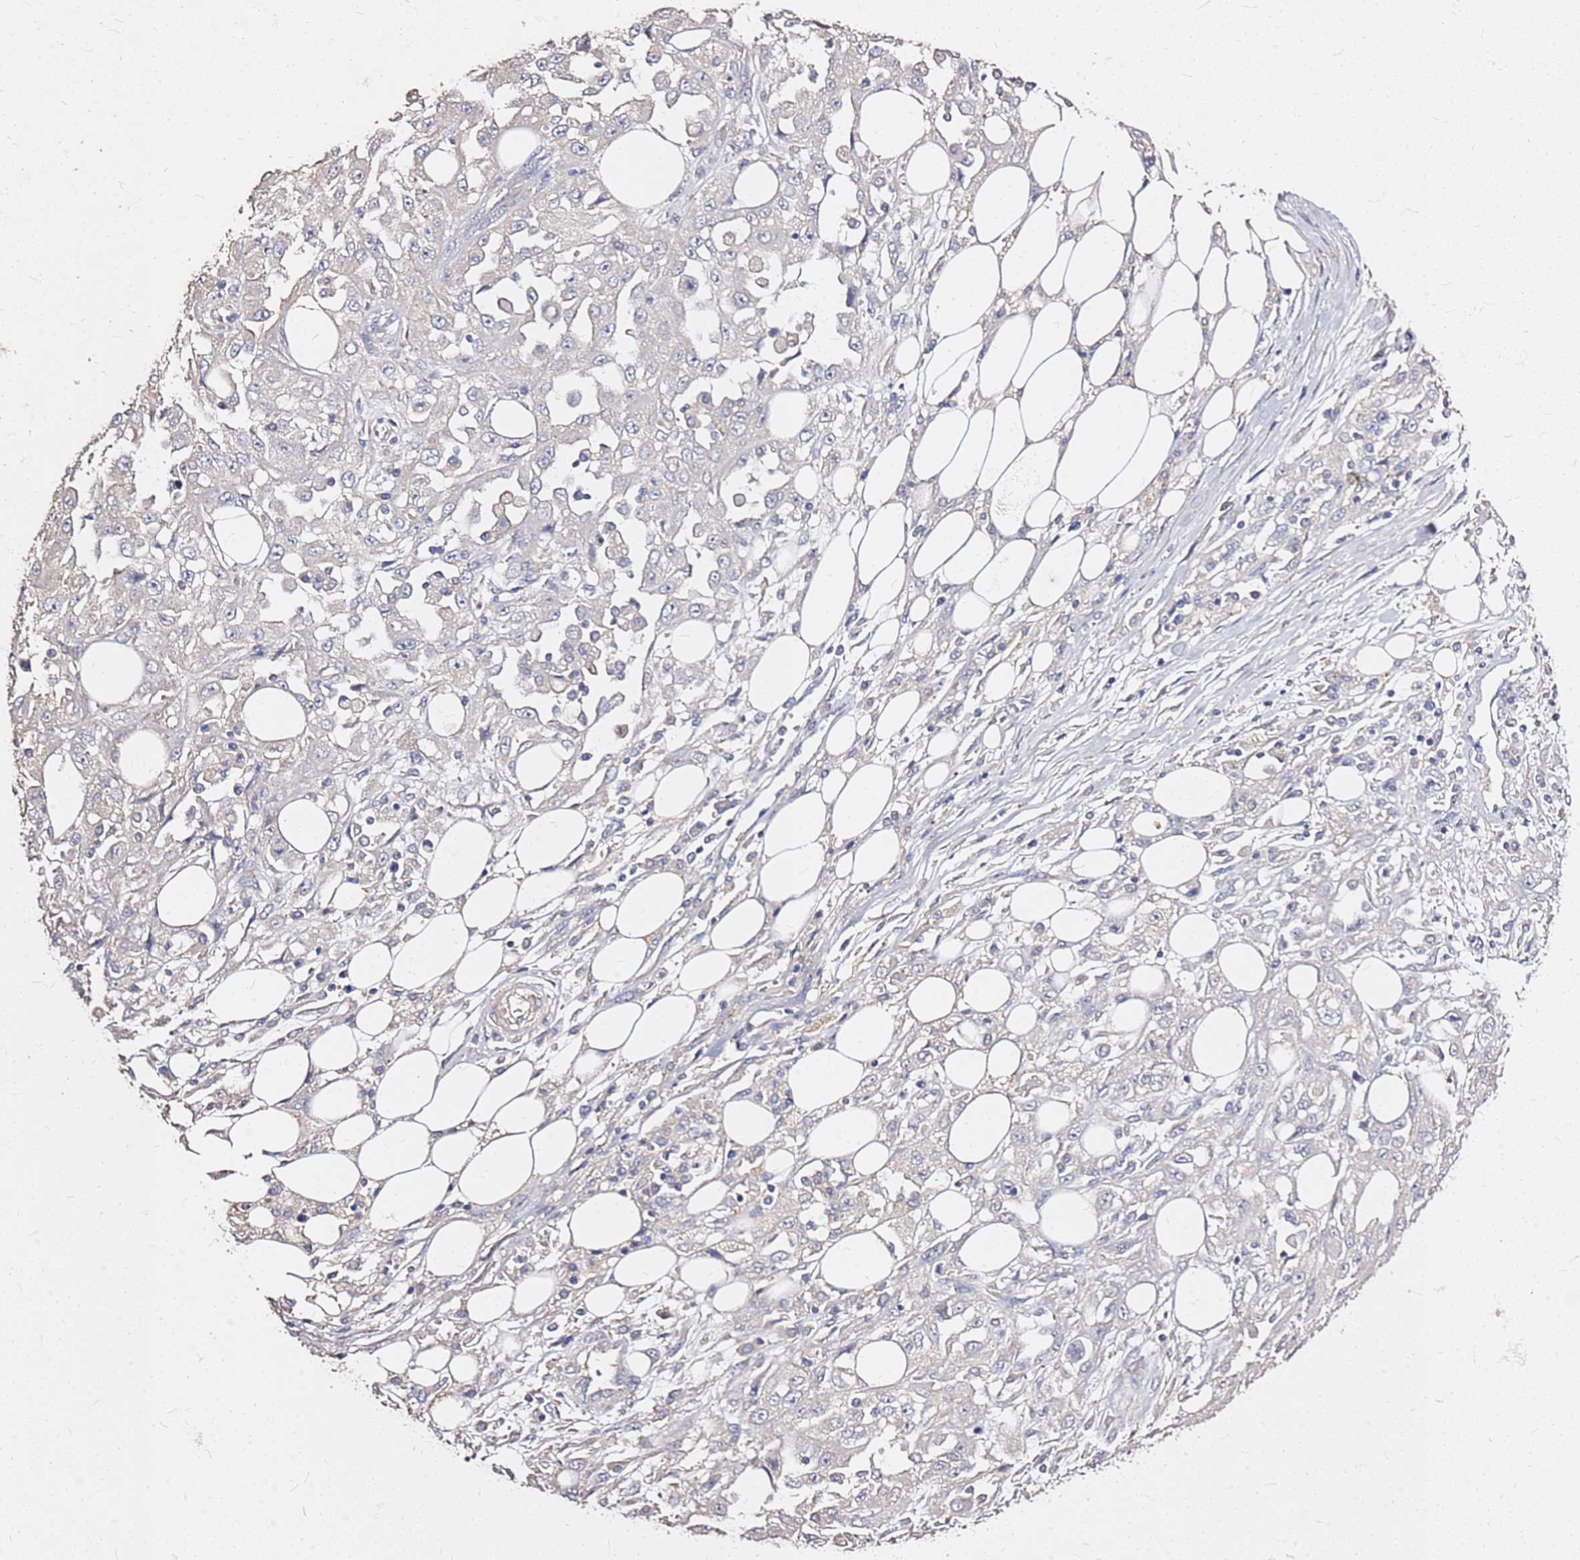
{"staining": {"intensity": "negative", "quantity": "none", "location": "none"}, "tissue": "skin cancer", "cell_type": "Tumor cells", "image_type": "cancer", "snomed": [{"axis": "morphology", "description": "Squamous cell carcinoma, NOS"}, {"axis": "morphology", "description": "Squamous cell carcinoma, metastatic, NOS"}, {"axis": "topography", "description": "Skin"}, {"axis": "topography", "description": "Lymph node"}], "caption": "The photomicrograph exhibits no staining of tumor cells in squamous cell carcinoma (skin).", "gene": "EXD3", "patient": {"sex": "male", "age": 75}}